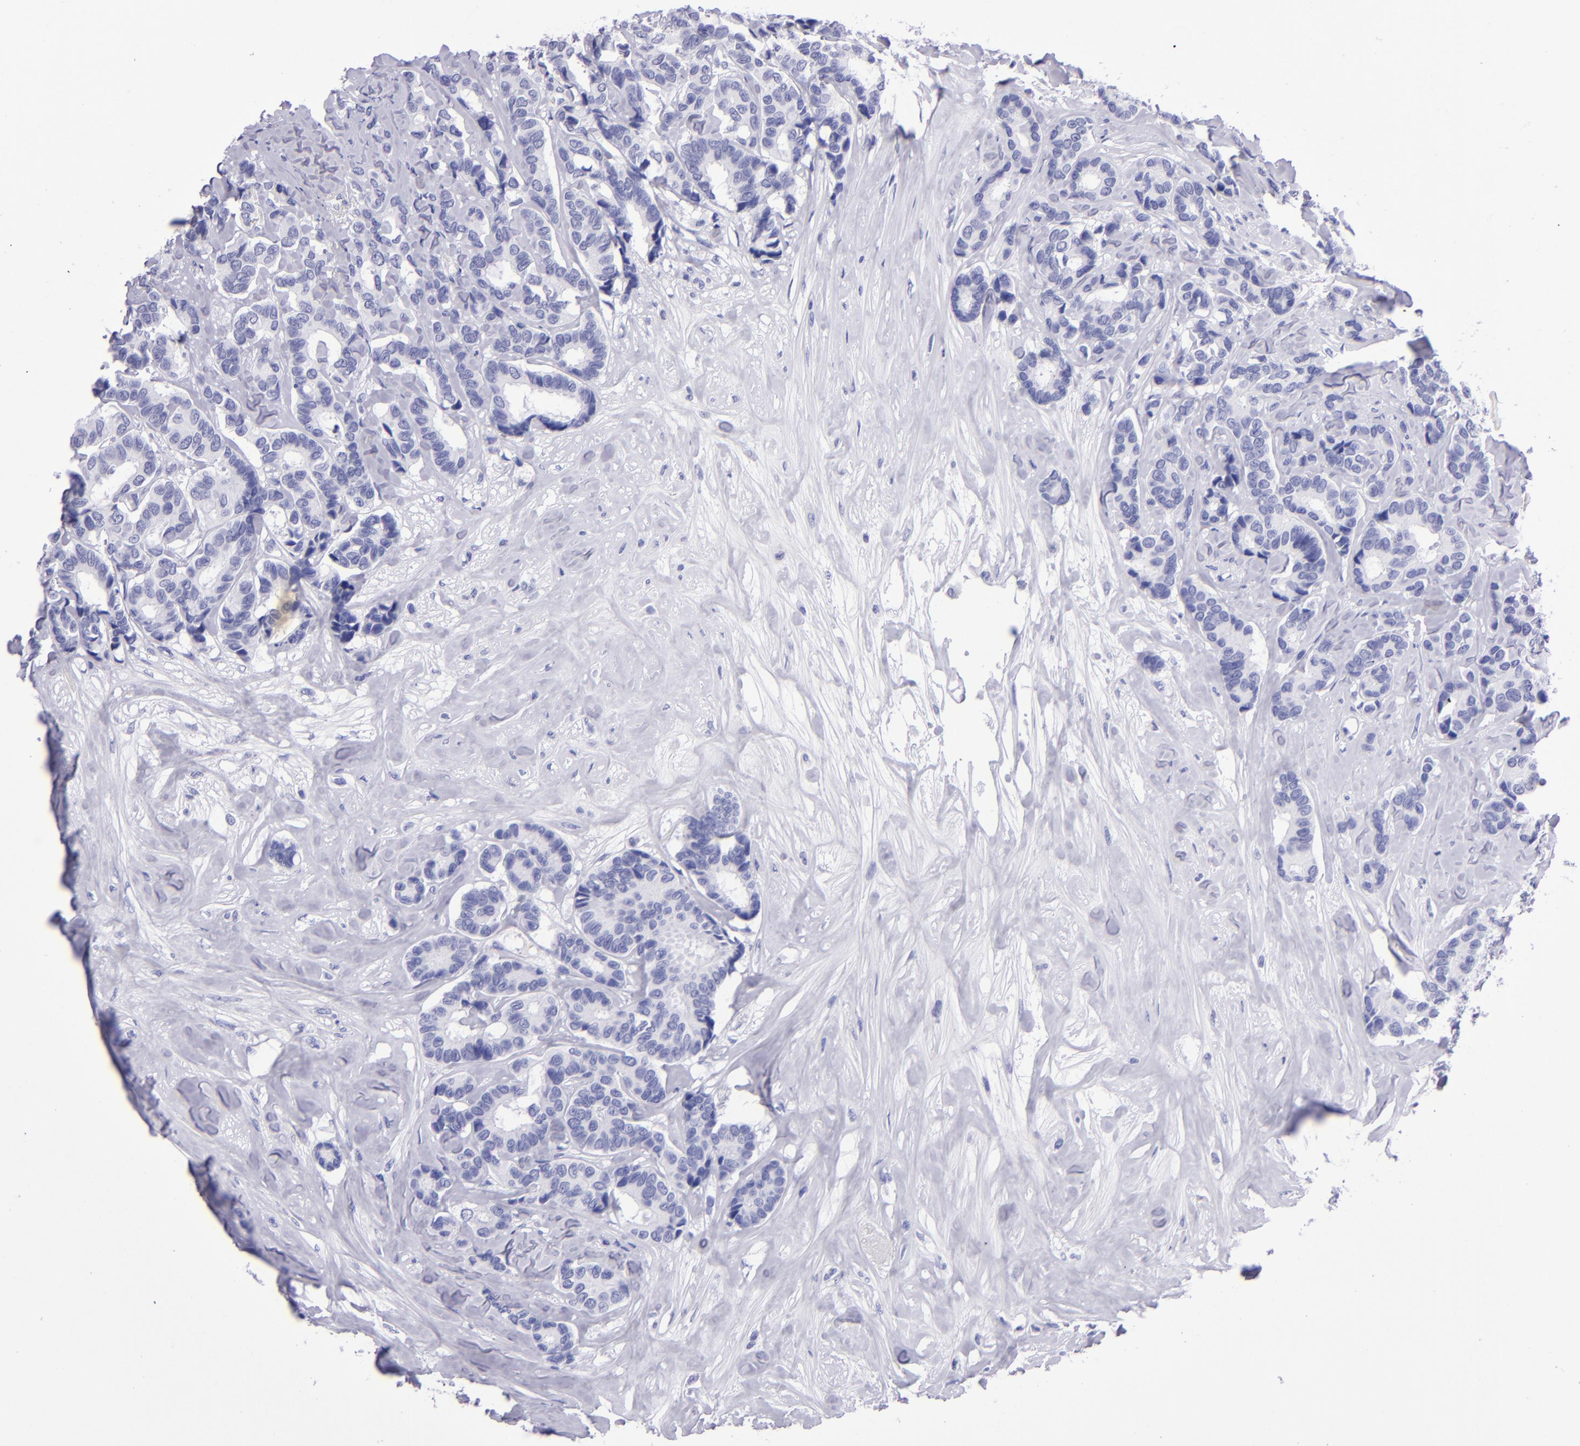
{"staining": {"intensity": "negative", "quantity": "none", "location": "none"}, "tissue": "breast cancer", "cell_type": "Tumor cells", "image_type": "cancer", "snomed": [{"axis": "morphology", "description": "Duct carcinoma"}, {"axis": "topography", "description": "Breast"}], "caption": "This micrograph is of breast cancer (invasive ductal carcinoma) stained with IHC to label a protein in brown with the nuclei are counter-stained blue. There is no expression in tumor cells.", "gene": "TYRP1", "patient": {"sex": "female", "age": 87}}